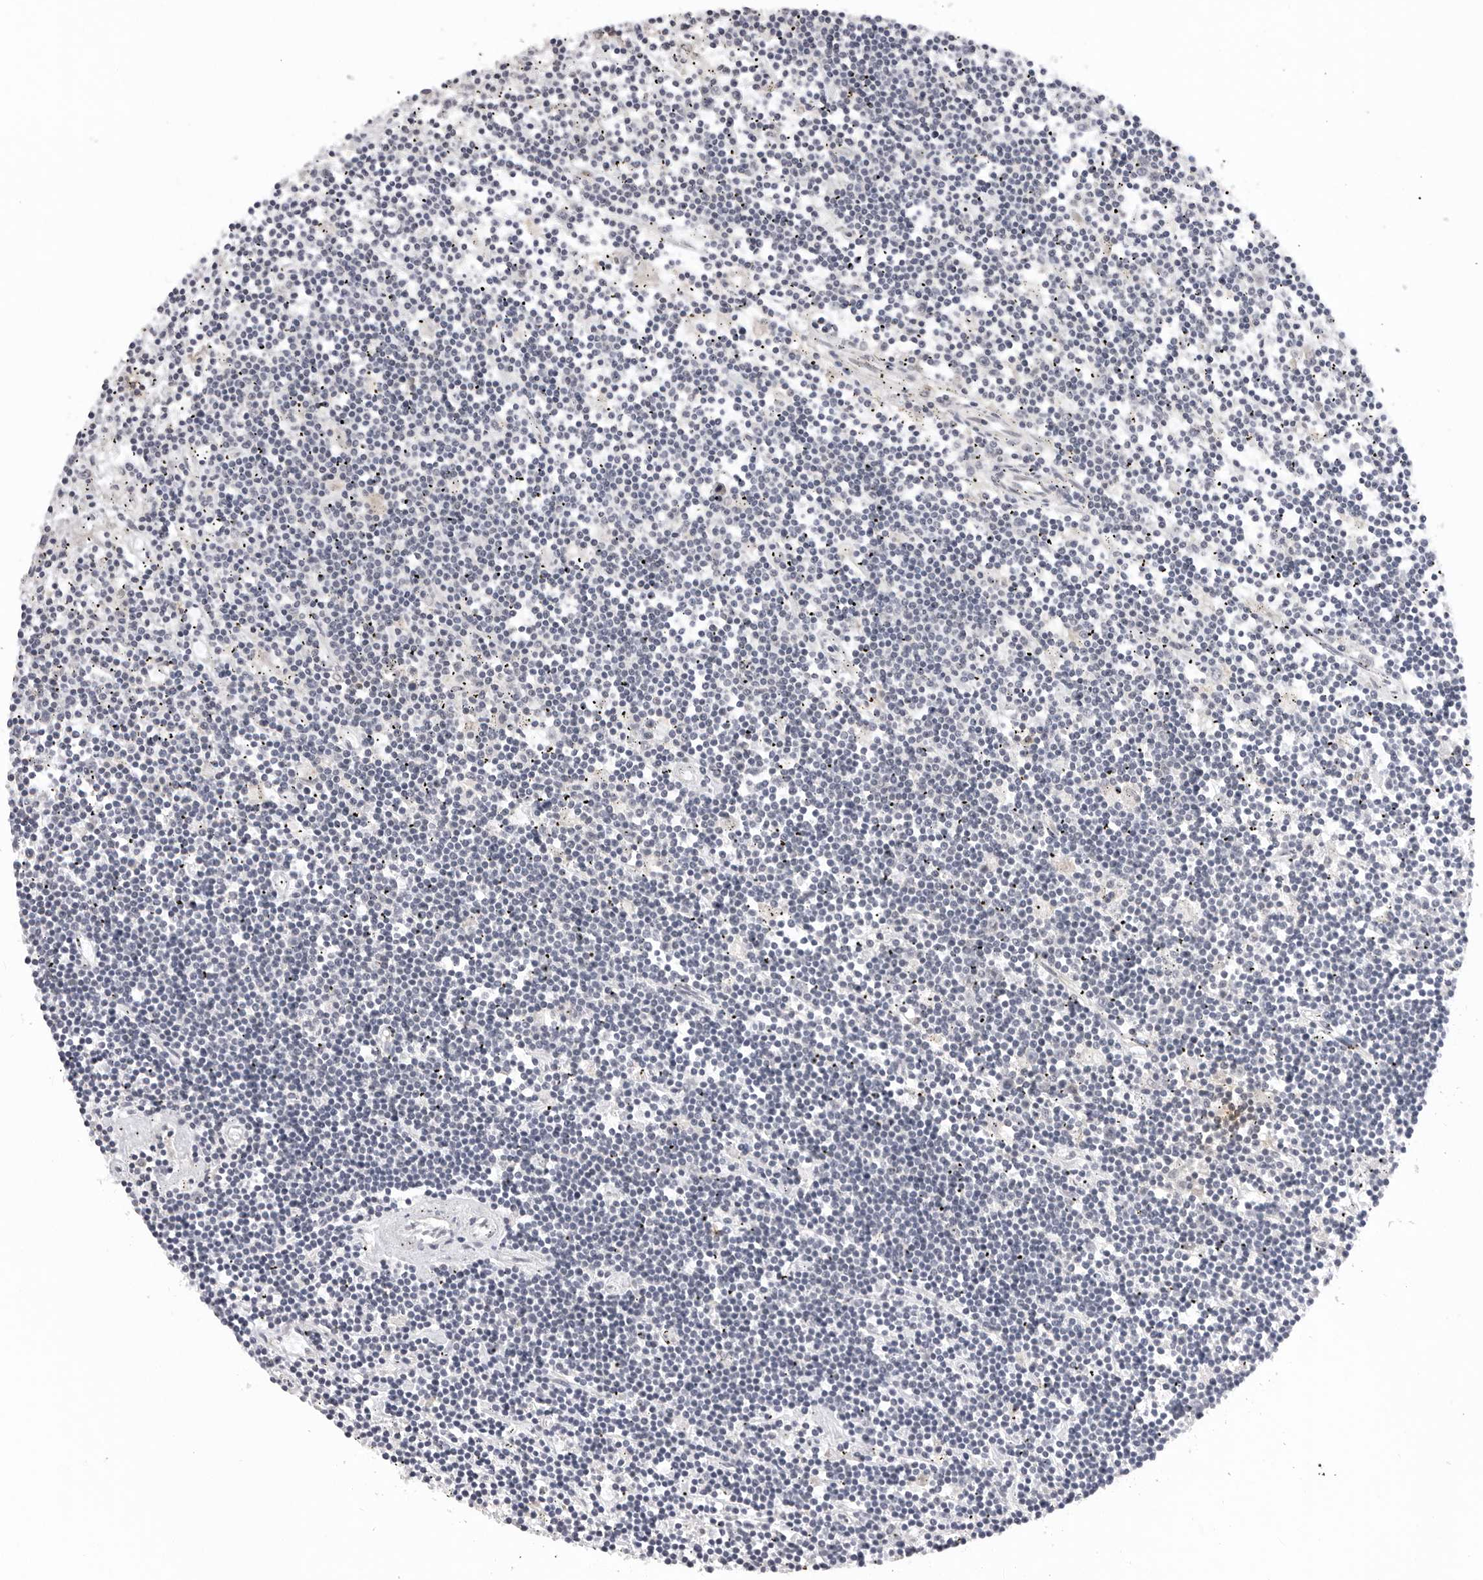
{"staining": {"intensity": "negative", "quantity": "none", "location": "none"}, "tissue": "lymphoma", "cell_type": "Tumor cells", "image_type": "cancer", "snomed": [{"axis": "morphology", "description": "Malignant lymphoma, non-Hodgkin's type, Low grade"}, {"axis": "topography", "description": "Spleen"}], "caption": "This micrograph is of lymphoma stained with immunohistochemistry (IHC) to label a protein in brown with the nuclei are counter-stained blue. There is no positivity in tumor cells. (DAB IHC visualized using brightfield microscopy, high magnification).", "gene": "IL17RA", "patient": {"sex": "male", "age": 76}}